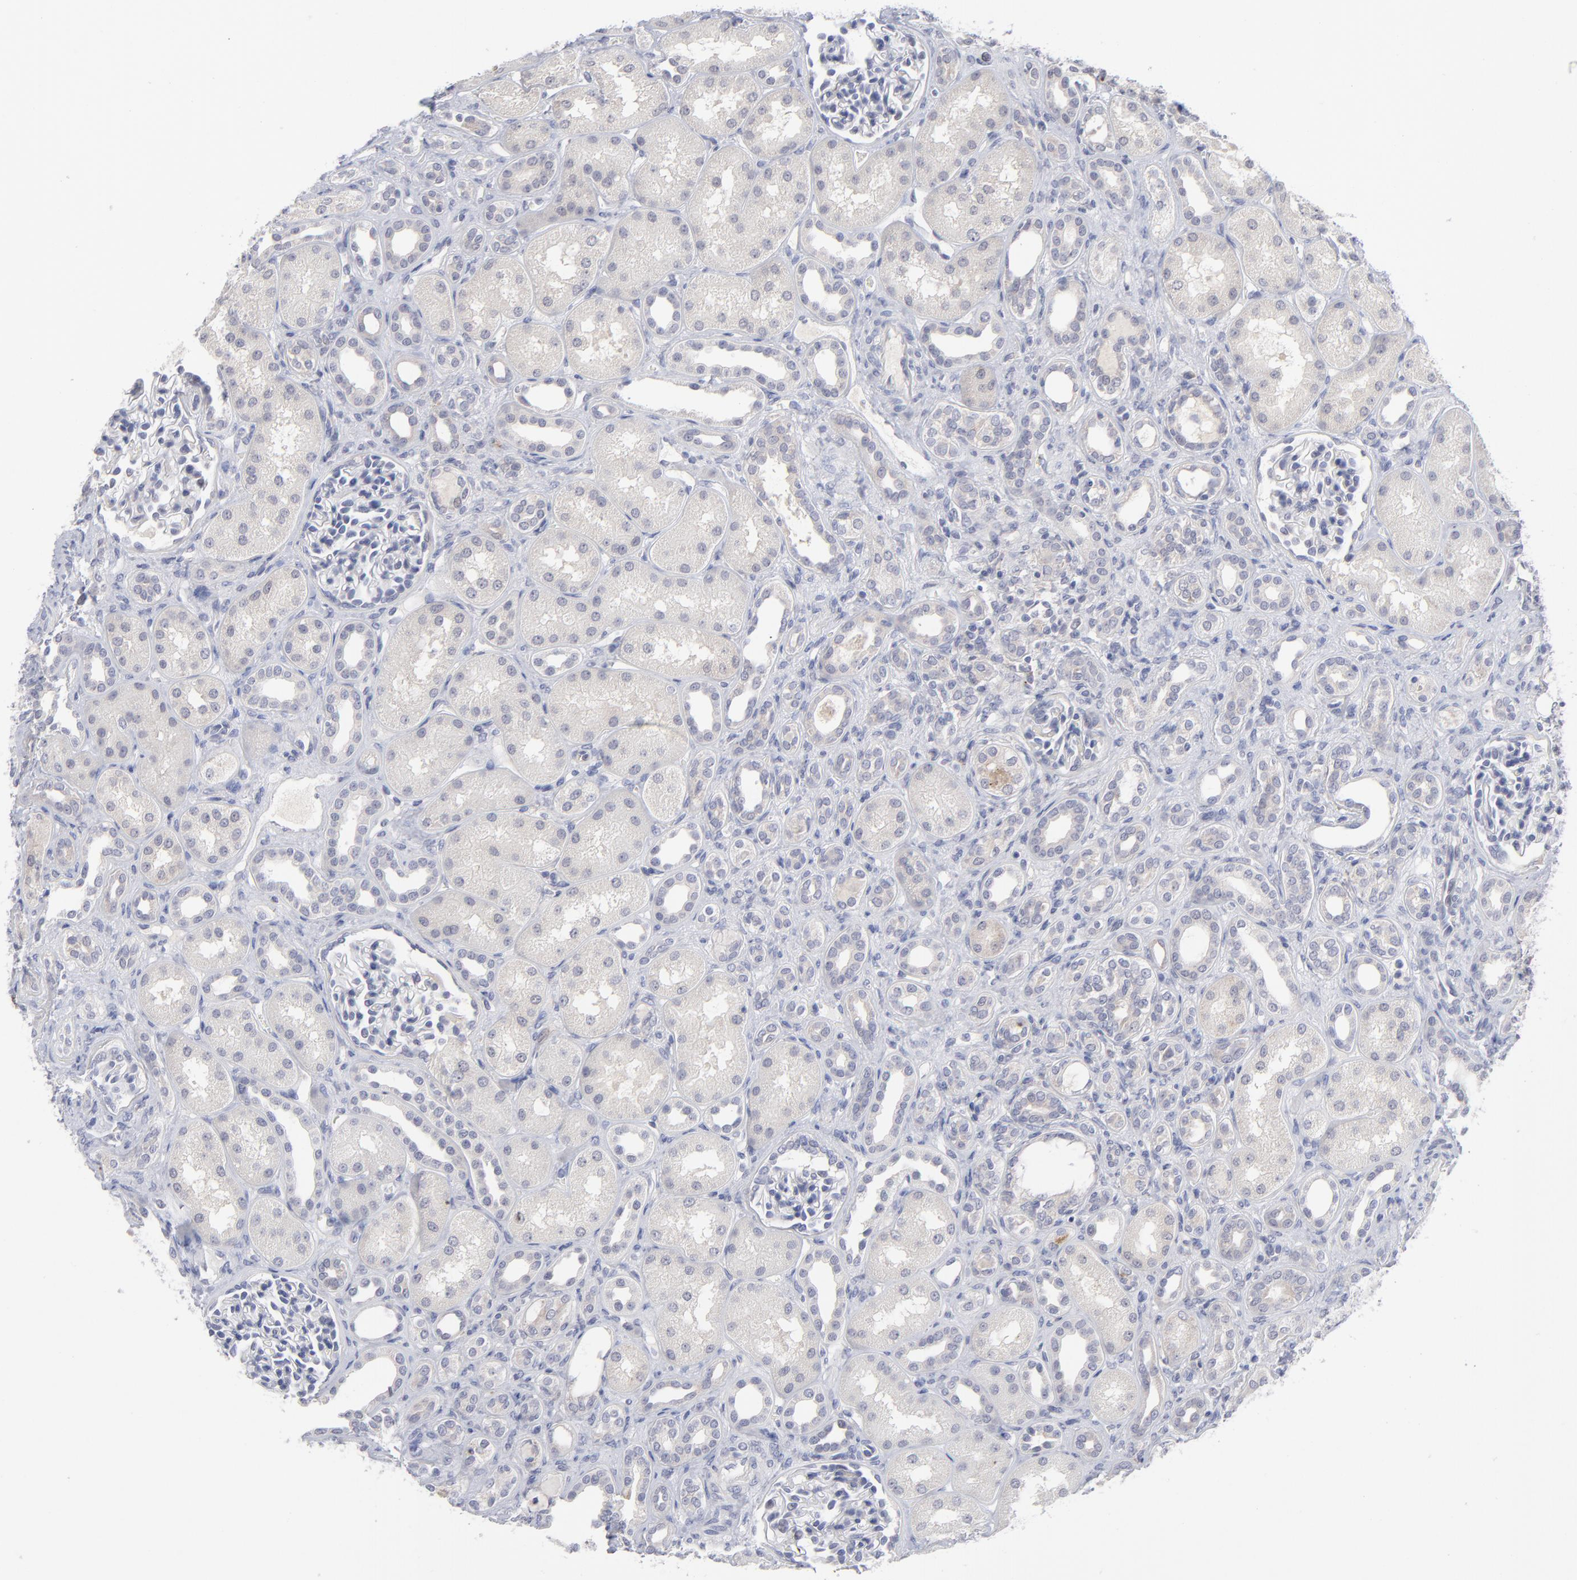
{"staining": {"intensity": "negative", "quantity": "none", "location": "none"}, "tissue": "kidney", "cell_type": "Cells in glomeruli", "image_type": "normal", "snomed": [{"axis": "morphology", "description": "Normal tissue, NOS"}, {"axis": "topography", "description": "Kidney"}], "caption": "IHC histopathology image of normal kidney stained for a protein (brown), which displays no positivity in cells in glomeruli.", "gene": "RPS24", "patient": {"sex": "male", "age": 7}}